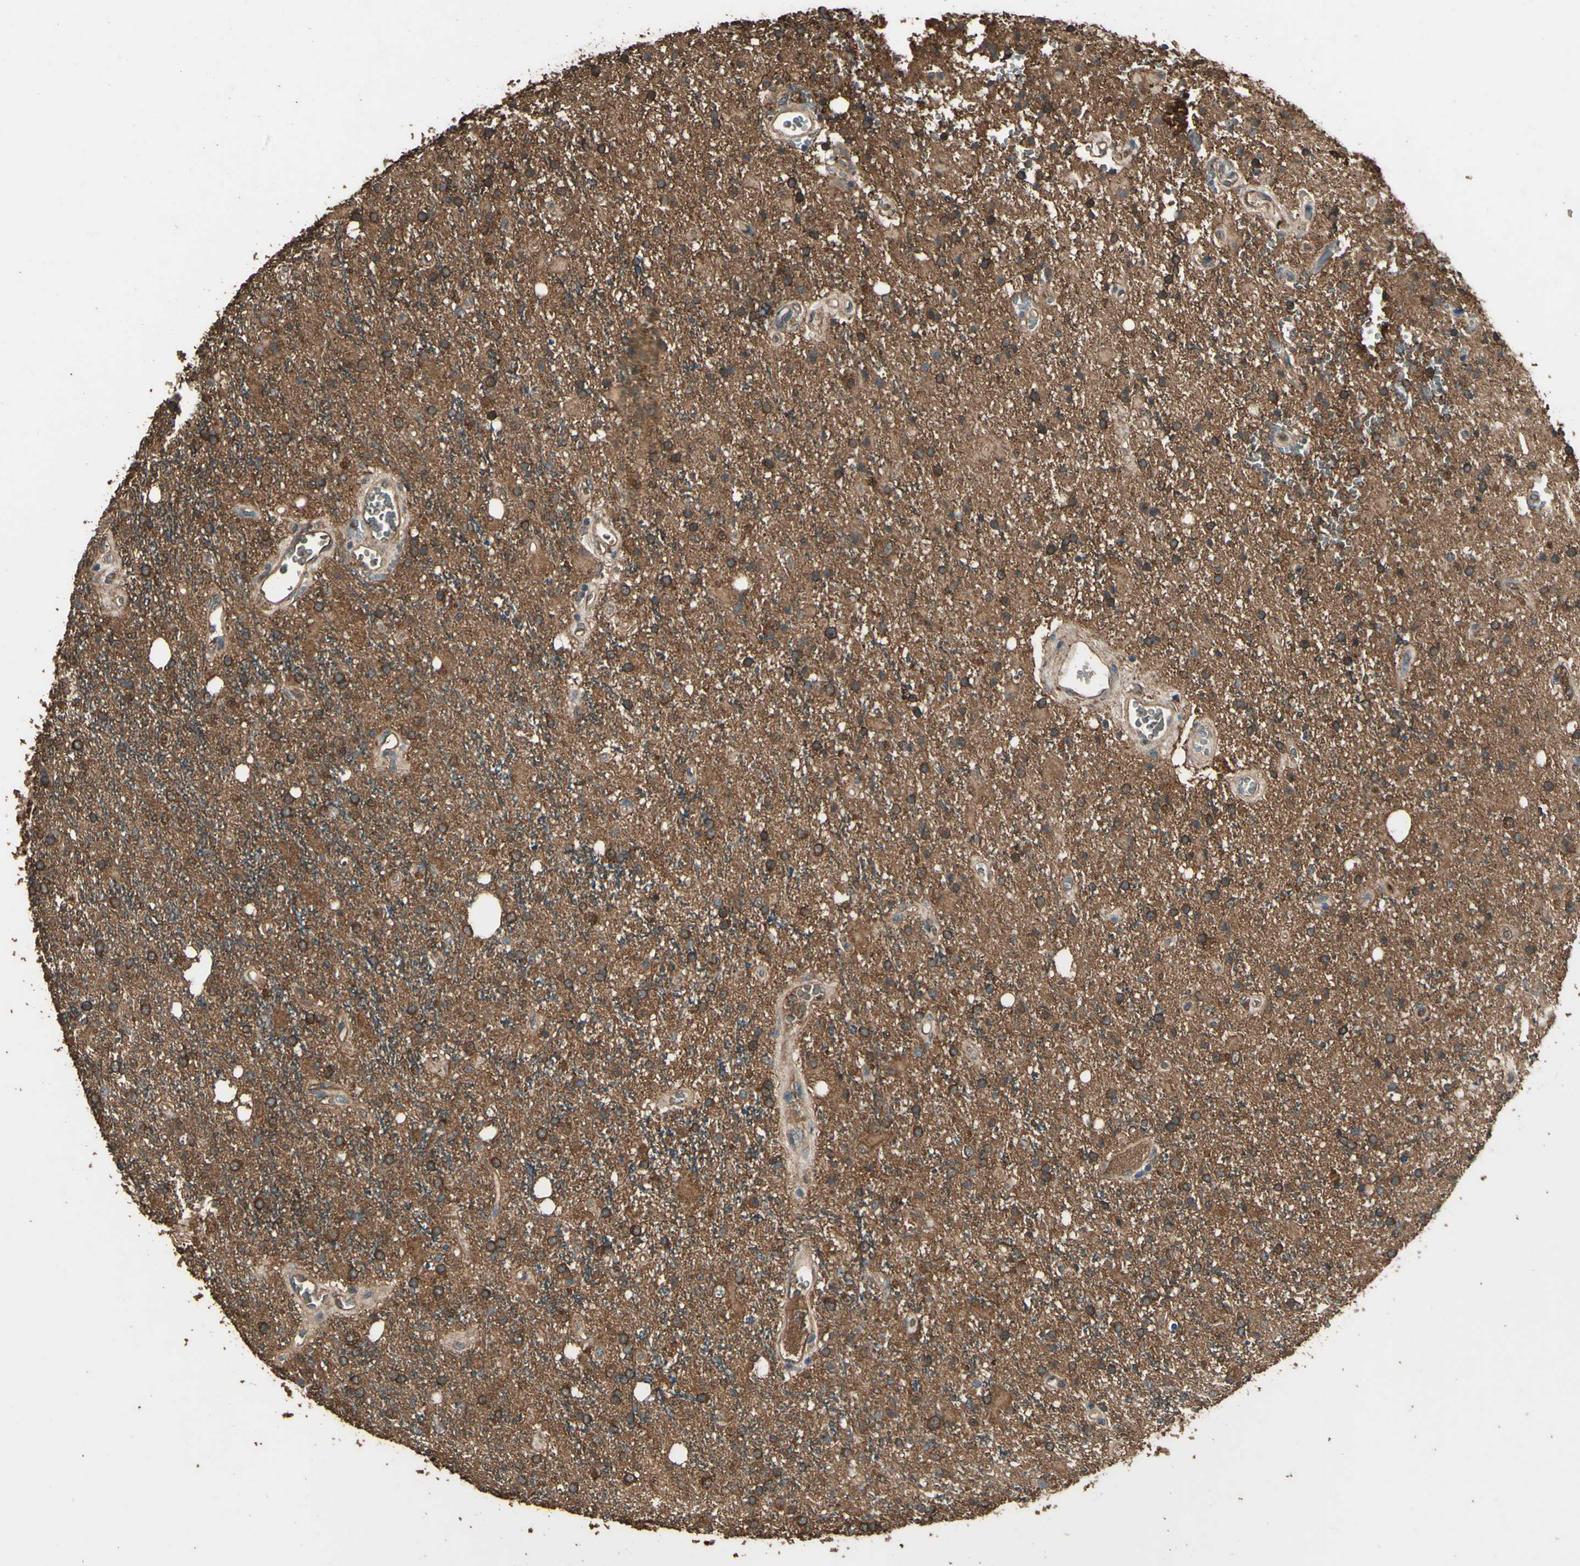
{"staining": {"intensity": "moderate", "quantity": ">75%", "location": "cytoplasmic/membranous"}, "tissue": "glioma", "cell_type": "Tumor cells", "image_type": "cancer", "snomed": [{"axis": "morphology", "description": "Glioma, malignant, High grade"}, {"axis": "topography", "description": "Brain"}], "caption": "Immunohistochemical staining of glioma reveals moderate cytoplasmic/membranous protein expression in about >75% of tumor cells. Using DAB (3,3'-diaminobenzidine) (brown) and hematoxylin (blue) stains, captured at high magnification using brightfield microscopy.", "gene": "TSPO", "patient": {"sex": "male", "age": 47}}